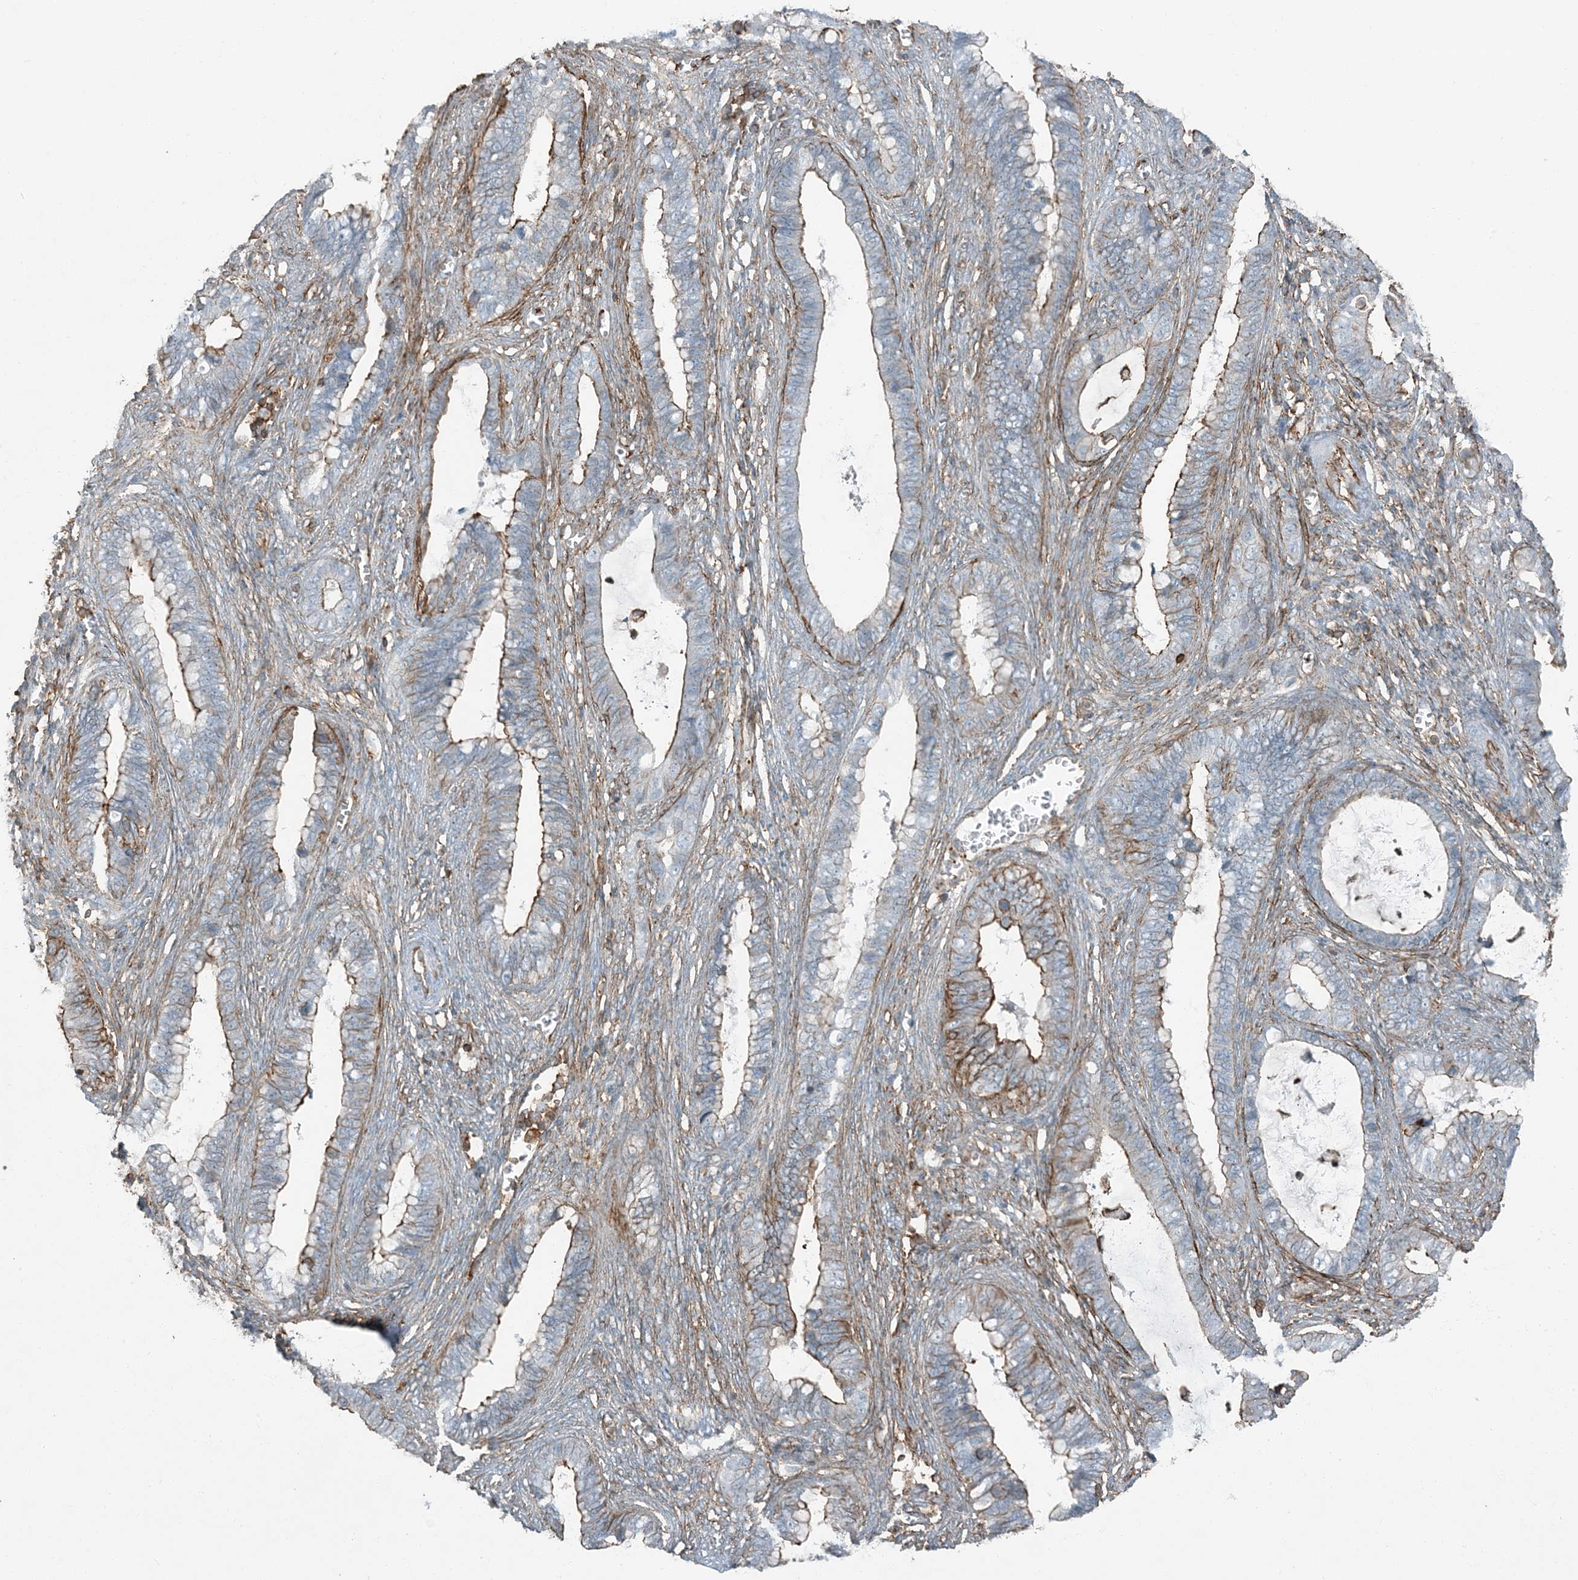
{"staining": {"intensity": "moderate", "quantity": "<25%", "location": "cytoplasmic/membranous"}, "tissue": "cervical cancer", "cell_type": "Tumor cells", "image_type": "cancer", "snomed": [{"axis": "morphology", "description": "Adenocarcinoma, NOS"}, {"axis": "topography", "description": "Cervix"}], "caption": "High-magnification brightfield microscopy of adenocarcinoma (cervical) stained with DAB (brown) and counterstained with hematoxylin (blue). tumor cells exhibit moderate cytoplasmic/membranous expression is present in about<25% of cells.", "gene": "APOBEC3C", "patient": {"sex": "female", "age": 44}}